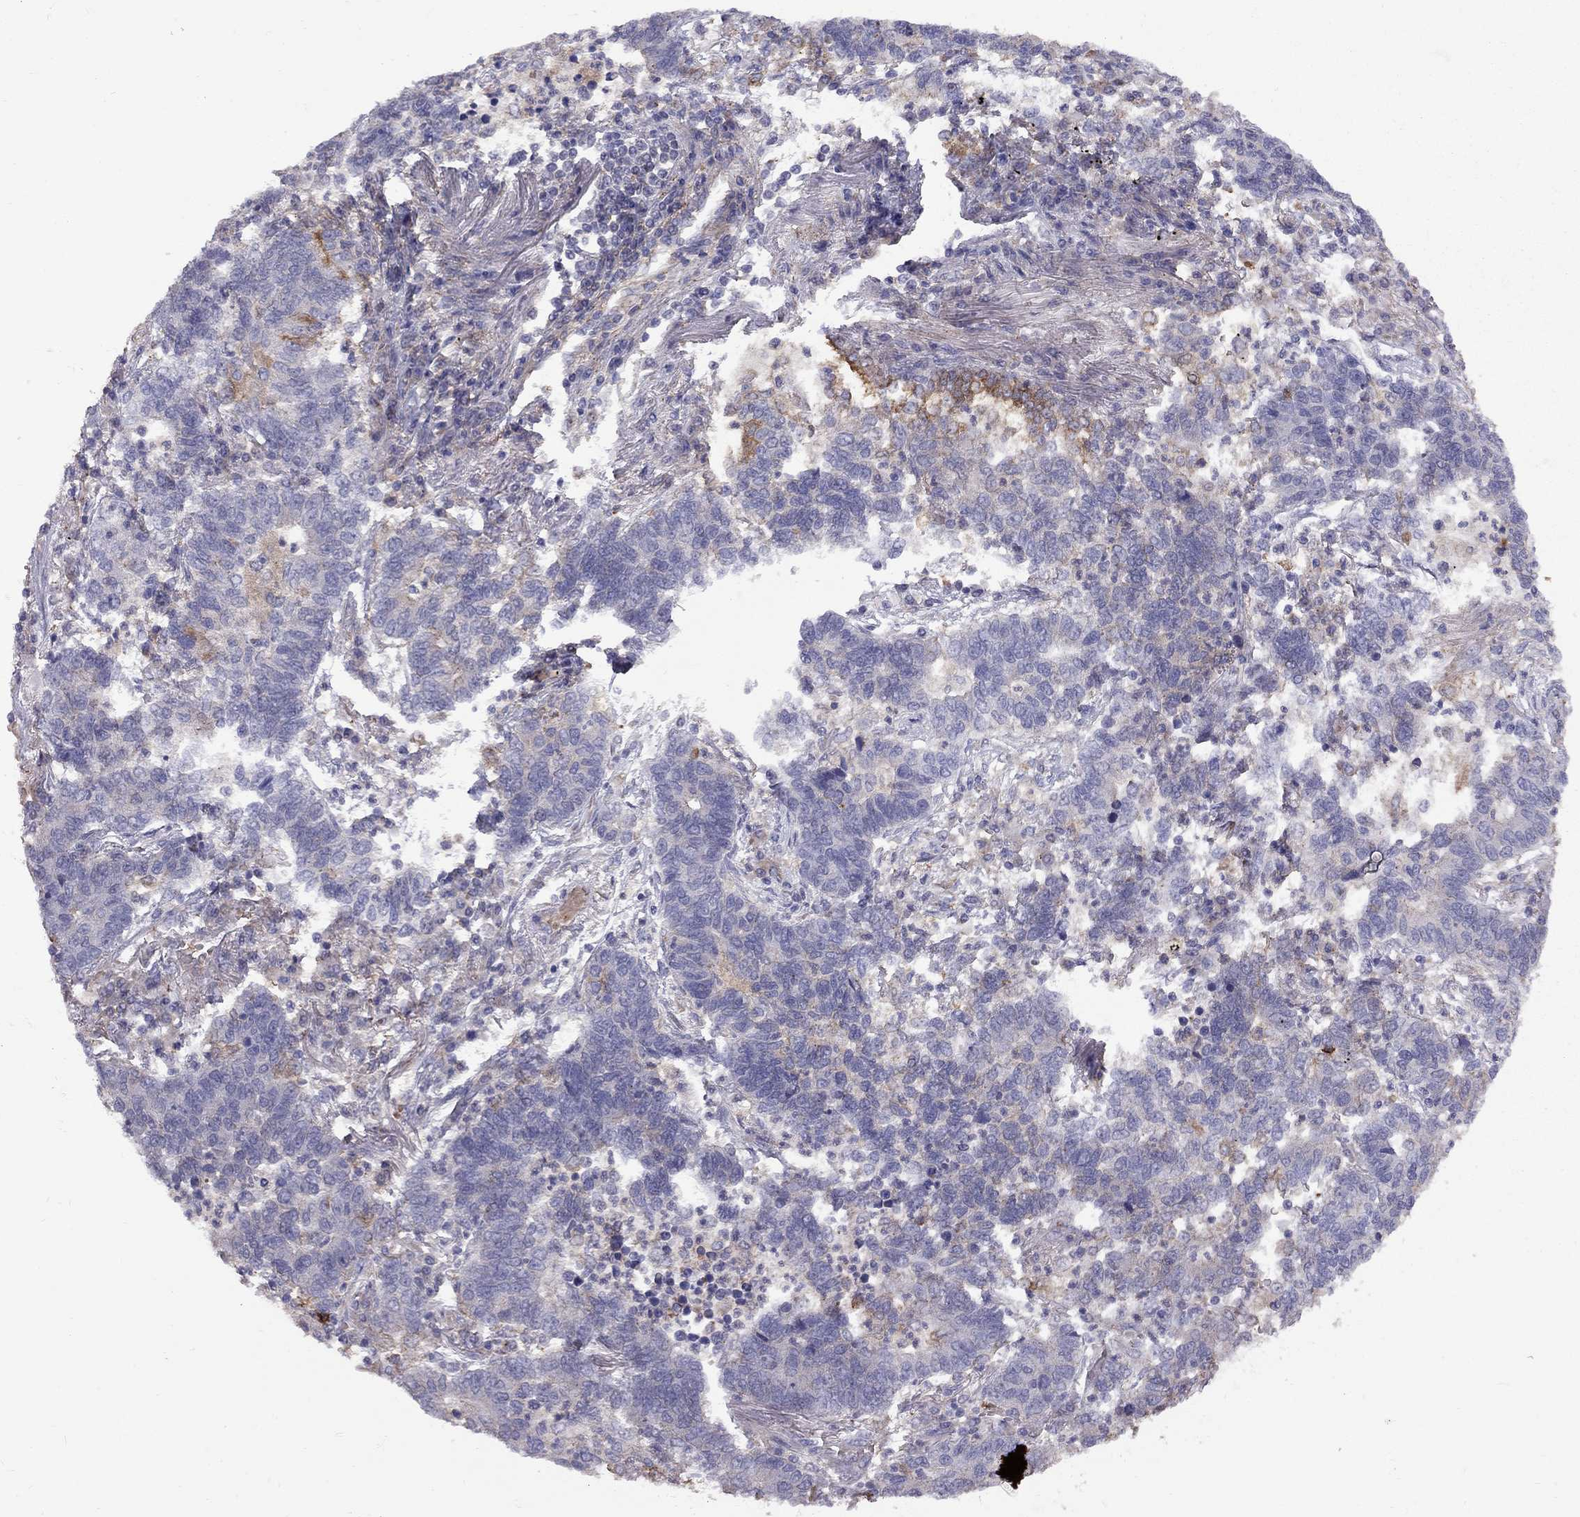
{"staining": {"intensity": "strong", "quantity": "<25%", "location": "cytoplasmic/membranous"}, "tissue": "lung cancer", "cell_type": "Tumor cells", "image_type": "cancer", "snomed": [{"axis": "morphology", "description": "Adenocarcinoma, NOS"}, {"axis": "topography", "description": "Lung"}], "caption": "Tumor cells exhibit strong cytoplasmic/membranous staining in about <25% of cells in lung cancer. The protein is shown in brown color, while the nuclei are stained blue.", "gene": "EIF4E3", "patient": {"sex": "female", "age": 57}}